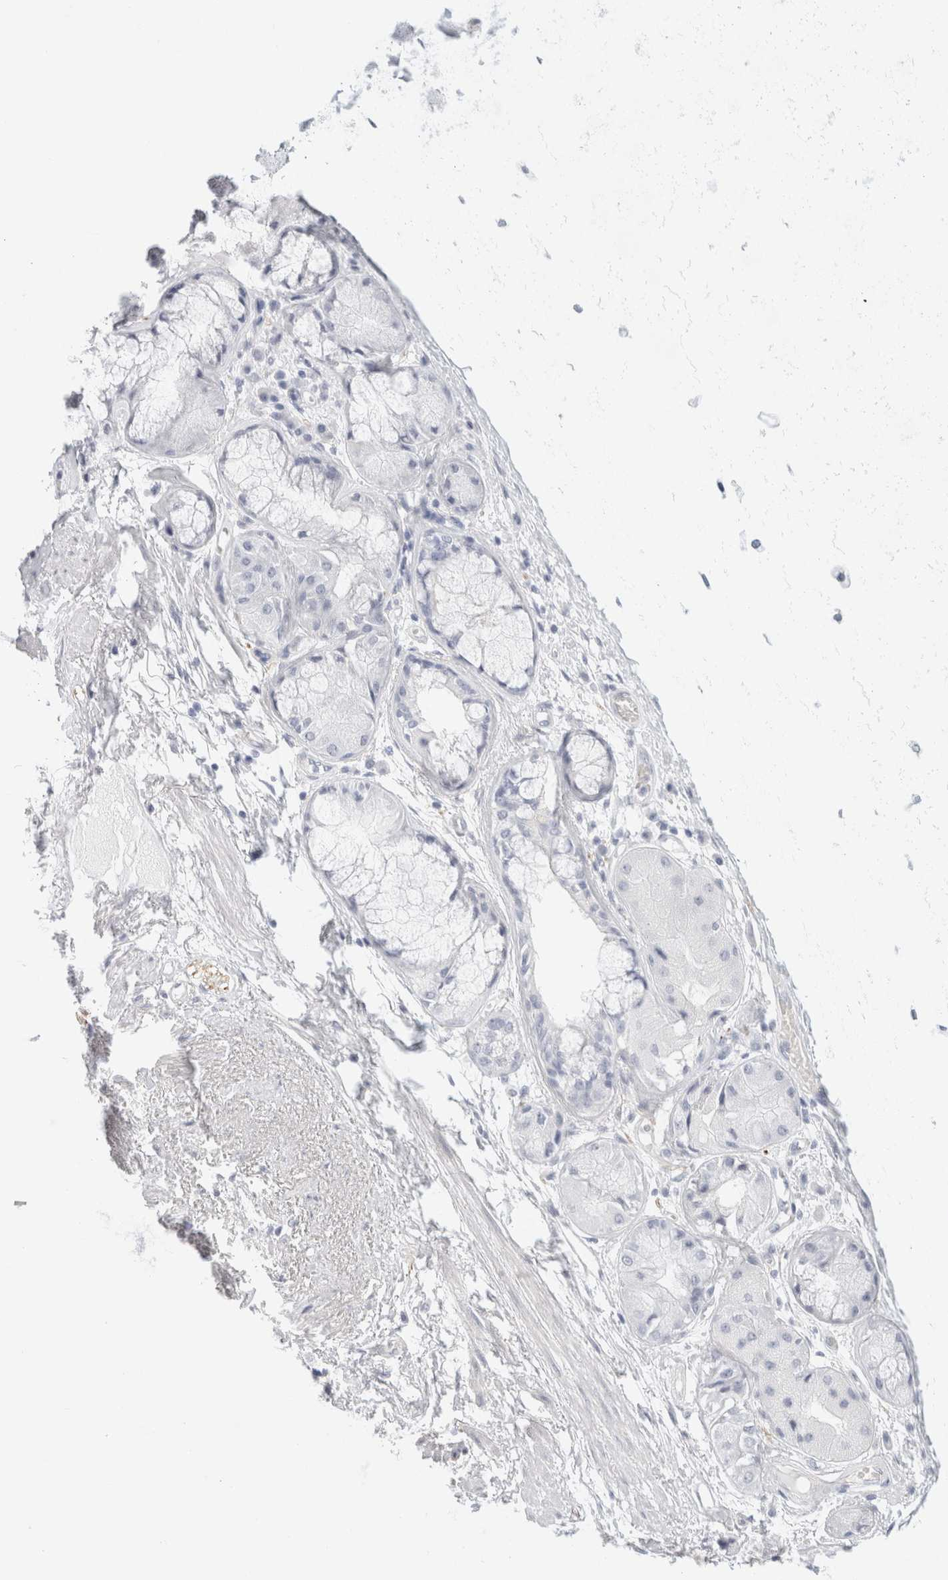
{"staining": {"intensity": "negative", "quantity": "none", "location": "none"}, "tissue": "adipose tissue", "cell_type": "Adipocytes", "image_type": "normal", "snomed": [{"axis": "morphology", "description": "Normal tissue, NOS"}, {"axis": "topography", "description": "Bronchus"}], "caption": "A photomicrograph of human adipose tissue is negative for staining in adipocytes.", "gene": "RTN4", "patient": {"sex": "male", "age": 66}}